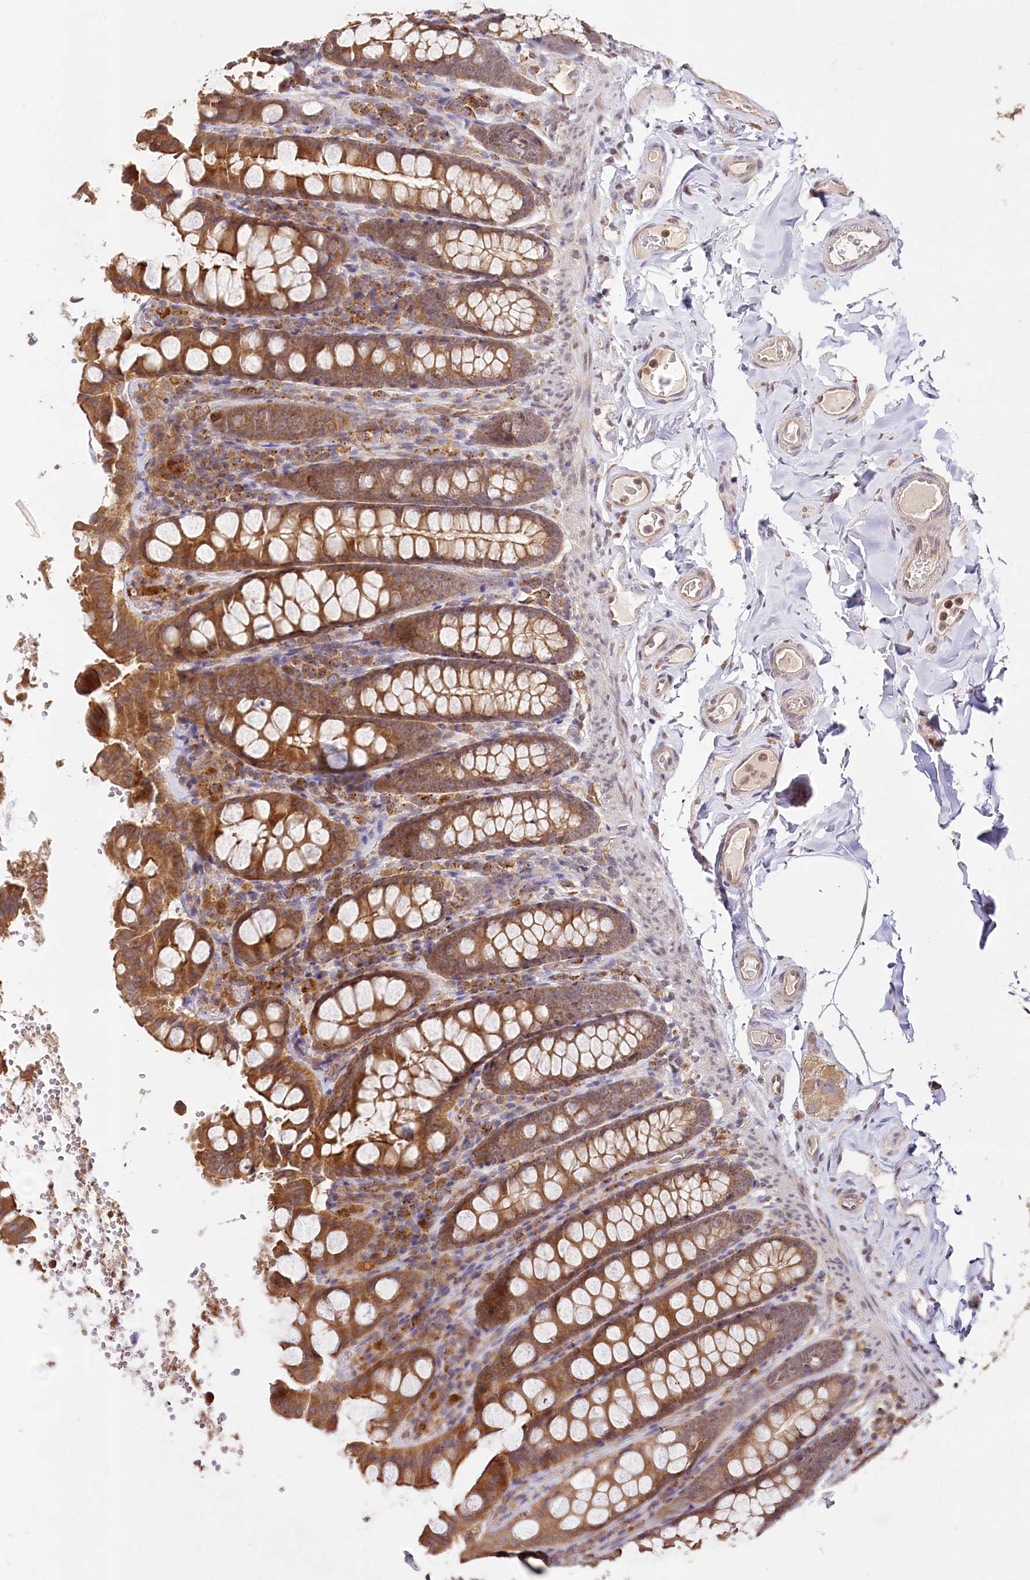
{"staining": {"intensity": "moderate", "quantity": ">75%", "location": "cytoplasmic/membranous"}, "tissue": "colon", "cell_type": "Endothelial cells", "image_type": "normal", "snomed": [{"axis": "morphology", "description": "Normal tissue, NOS"}, {"axis": "topography", "description": "Colon"}, {"axis": "topography", "description": "Peripheral nerve tissue"}], "caption": "Immunohistochemical staining of normal human colon shows >75% levels of moderate cytoplasmic/membranous protein expression in about >75% of endothelial cells.", "gene": "DMXL1", "patient": {"sex": "female", "age": 61}}